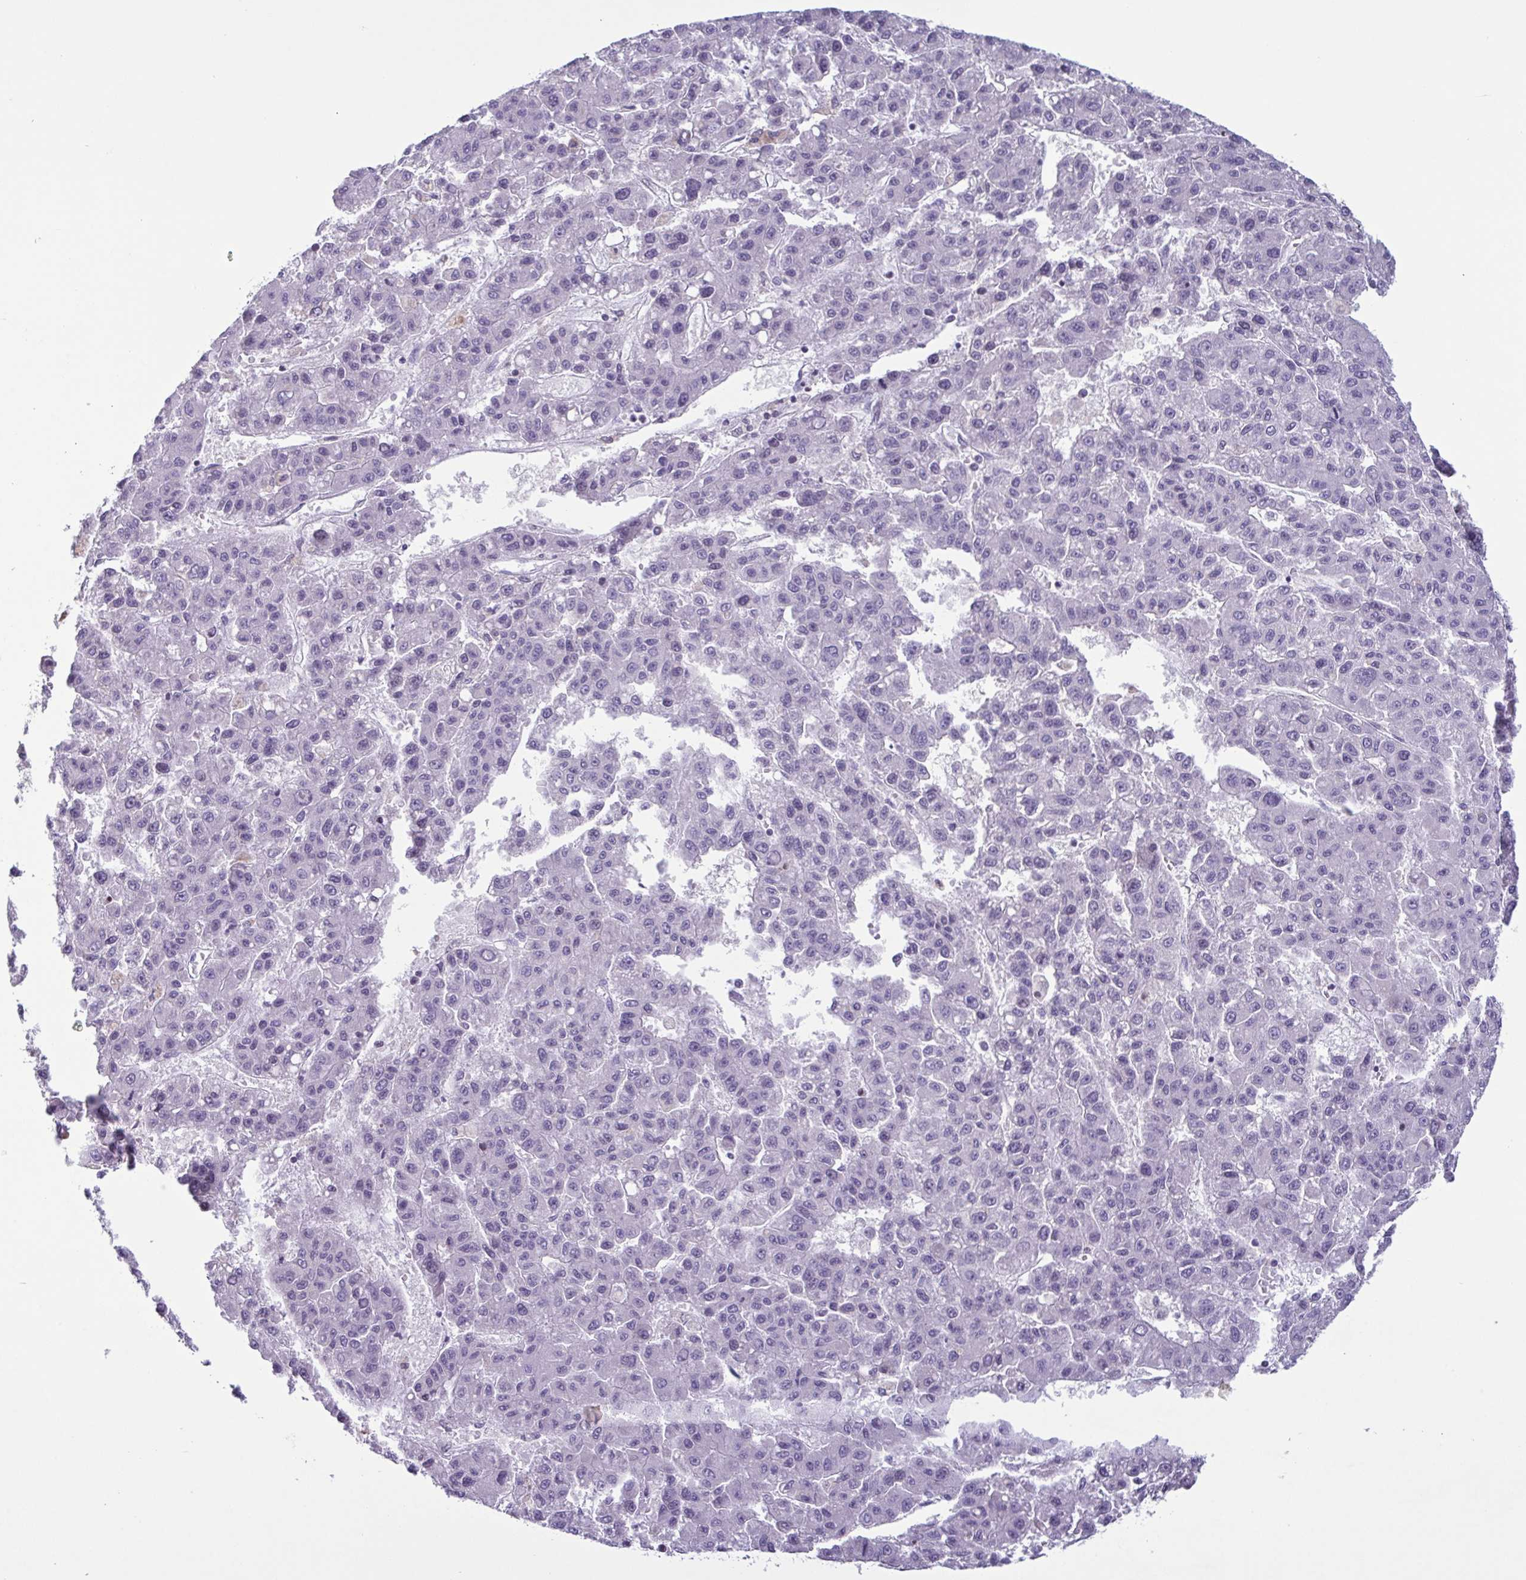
{"staining": {"intensity": "negative", "quantity": "none", "location": "none"}, "tissue": "liver cancer", "cell_type": "Tumor cells", "image_type": "cancer", "snomed": [{"axis": "morphology", "description": "Carcinoma, Hepatocellular, NOS"}, {"axis": "topography", "description": "Liver"}], "caption": "The IHC histopathology image has no significant staining in tumor cells of liver hepatocellular carcinoma tissue. (Stains: DAB (3,3'-diaminobenzidine) immunohistochemistry (IHC) with hematoxylin counter stain, Microscopy: brightfield microscopy at high magnification).", "gene": "IRF1", "patient": {"sex": "male", "age": 70}}